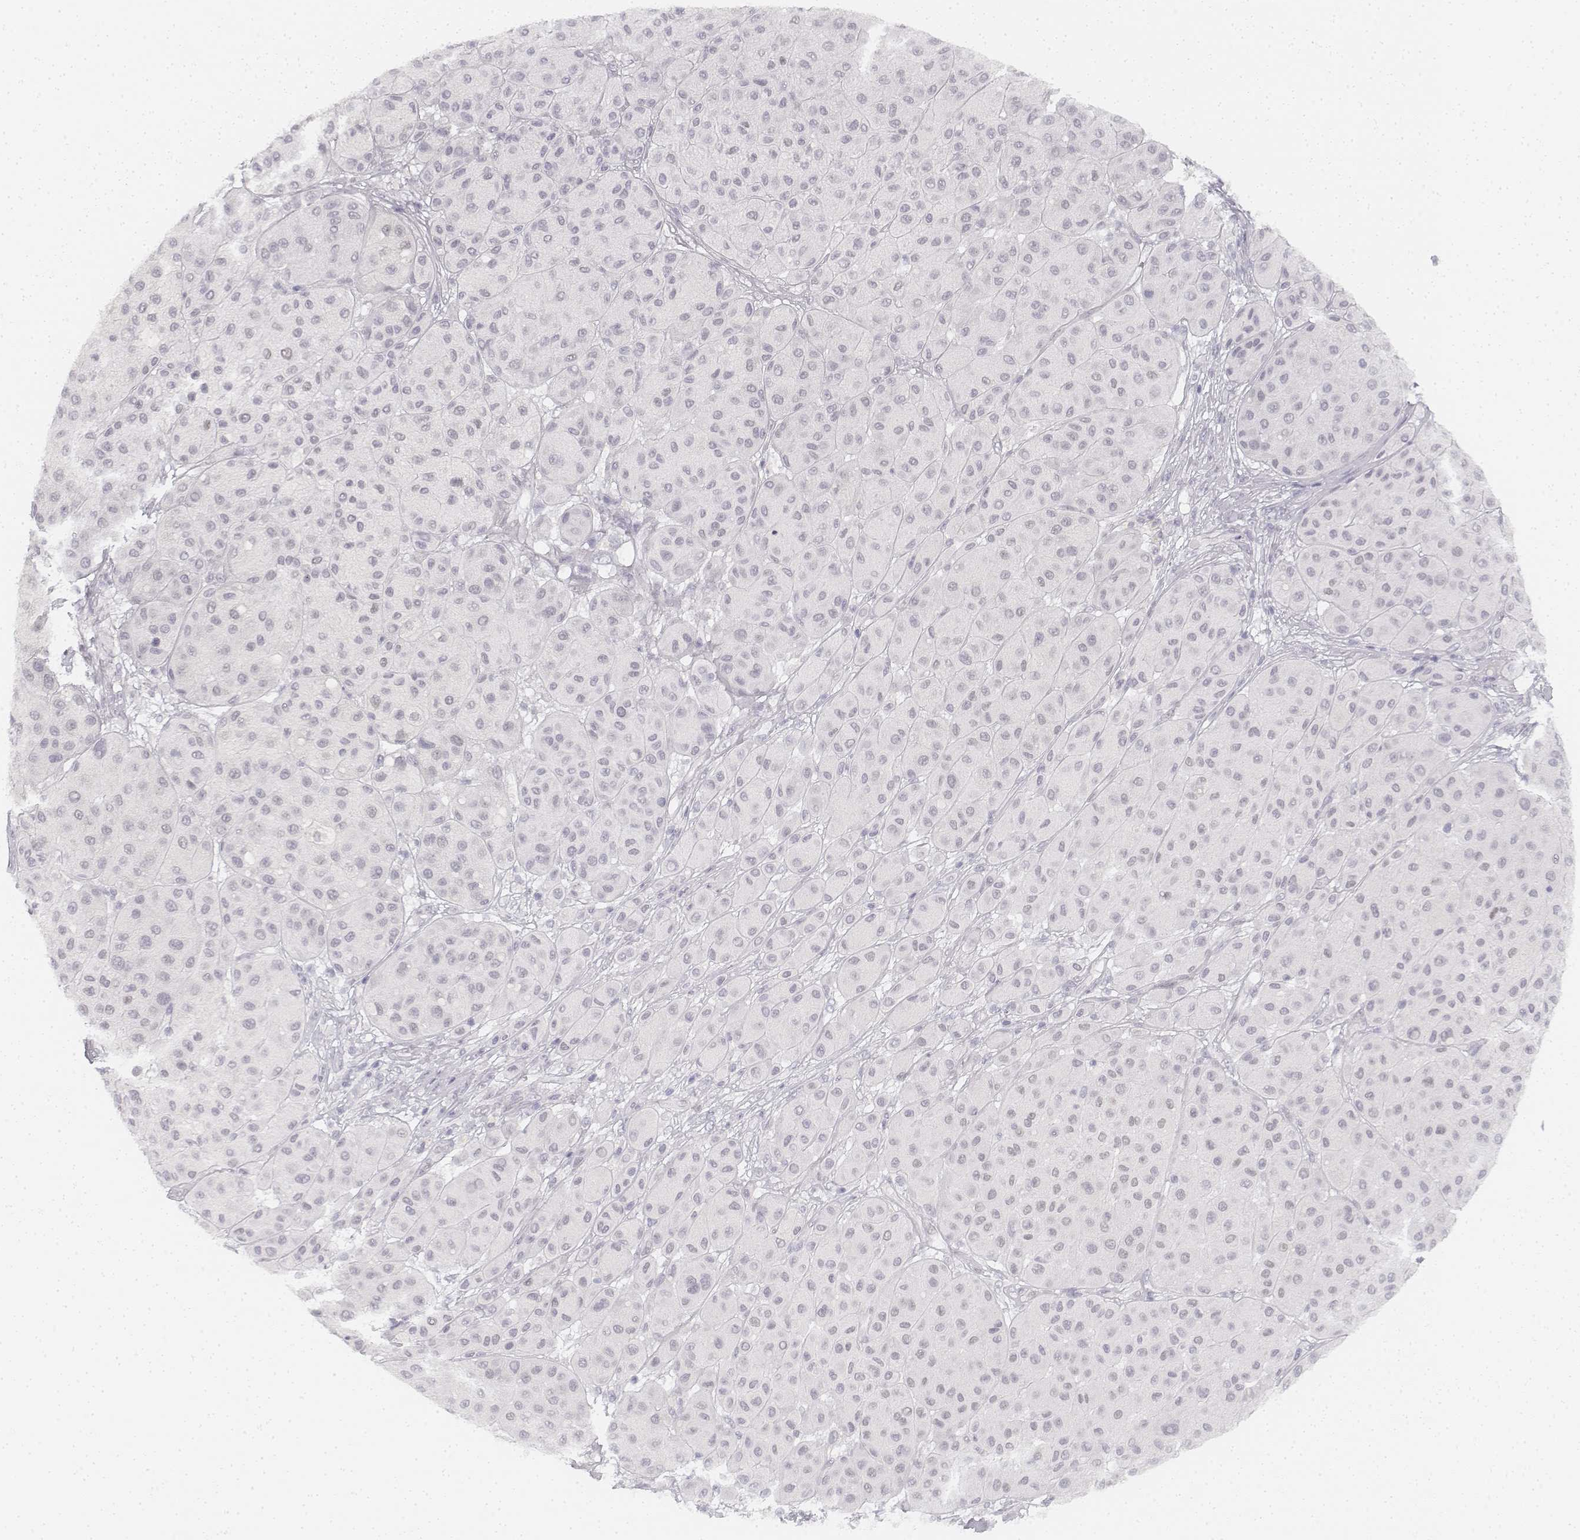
{"staining": {"intensity": "negative", "quantity": "none", "location": "none"}, "tissue": "melanoma", "cell_type": "Tumor cells", "image_type": "cancer", "snomed": [{"axis": "morphology", "description": "Malignant melanoma, Metastatic site"}, {"axis": "topography", "description": "Smooth muscle"}], "caption": "High magnification brightfield microscopy of melanoma stained with DAB (brown) and counterstained with hematoxylin (blue): tumor cells show no significant staining. (Brightfield microscopy of DAB immunohistochemistry (IHC) at high magnification).", "gene": "KRTAP2-1", "patient": {"sex": "male", "age": 41}}